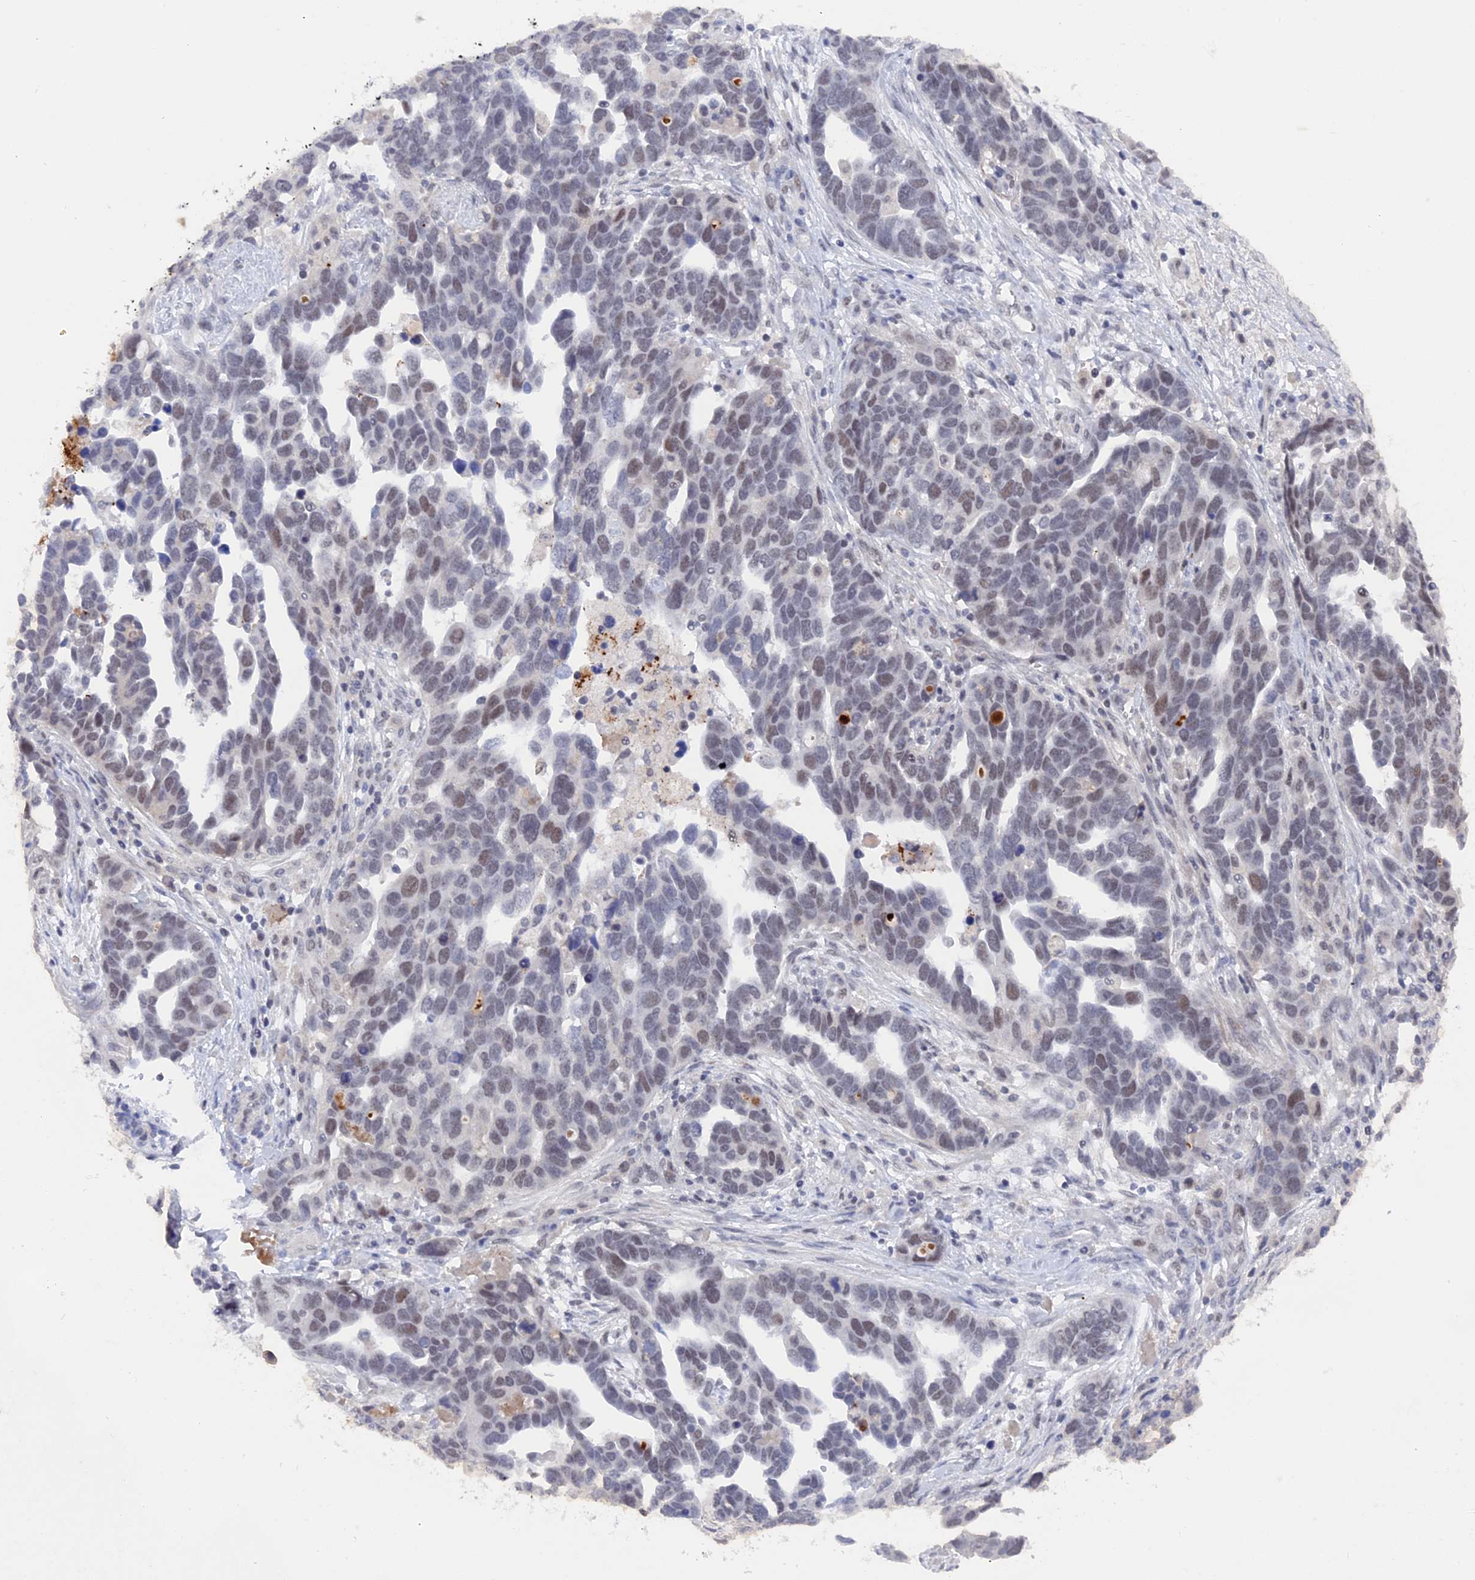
{"staining": {"intensity": "weak", "quantity": "25%-75%", "location": "nuclear"}, "tissue": "ovarian cancer", "cell_type": "Tumor cells", "image_type": "cancer", "snomed": [{"axis": "morphology", "description": "Cystadenocarcinoma, serous, NOS"}, {"axis": "topography", "description": "Ovary"}], "caption": "A brown stain highlights weak nuclear expression of a protein in human serous cystadenocarcinoma (ovarian) tumor cells.", "gene": "BRD2", "patient": {"sex": "female", "age": 54}}